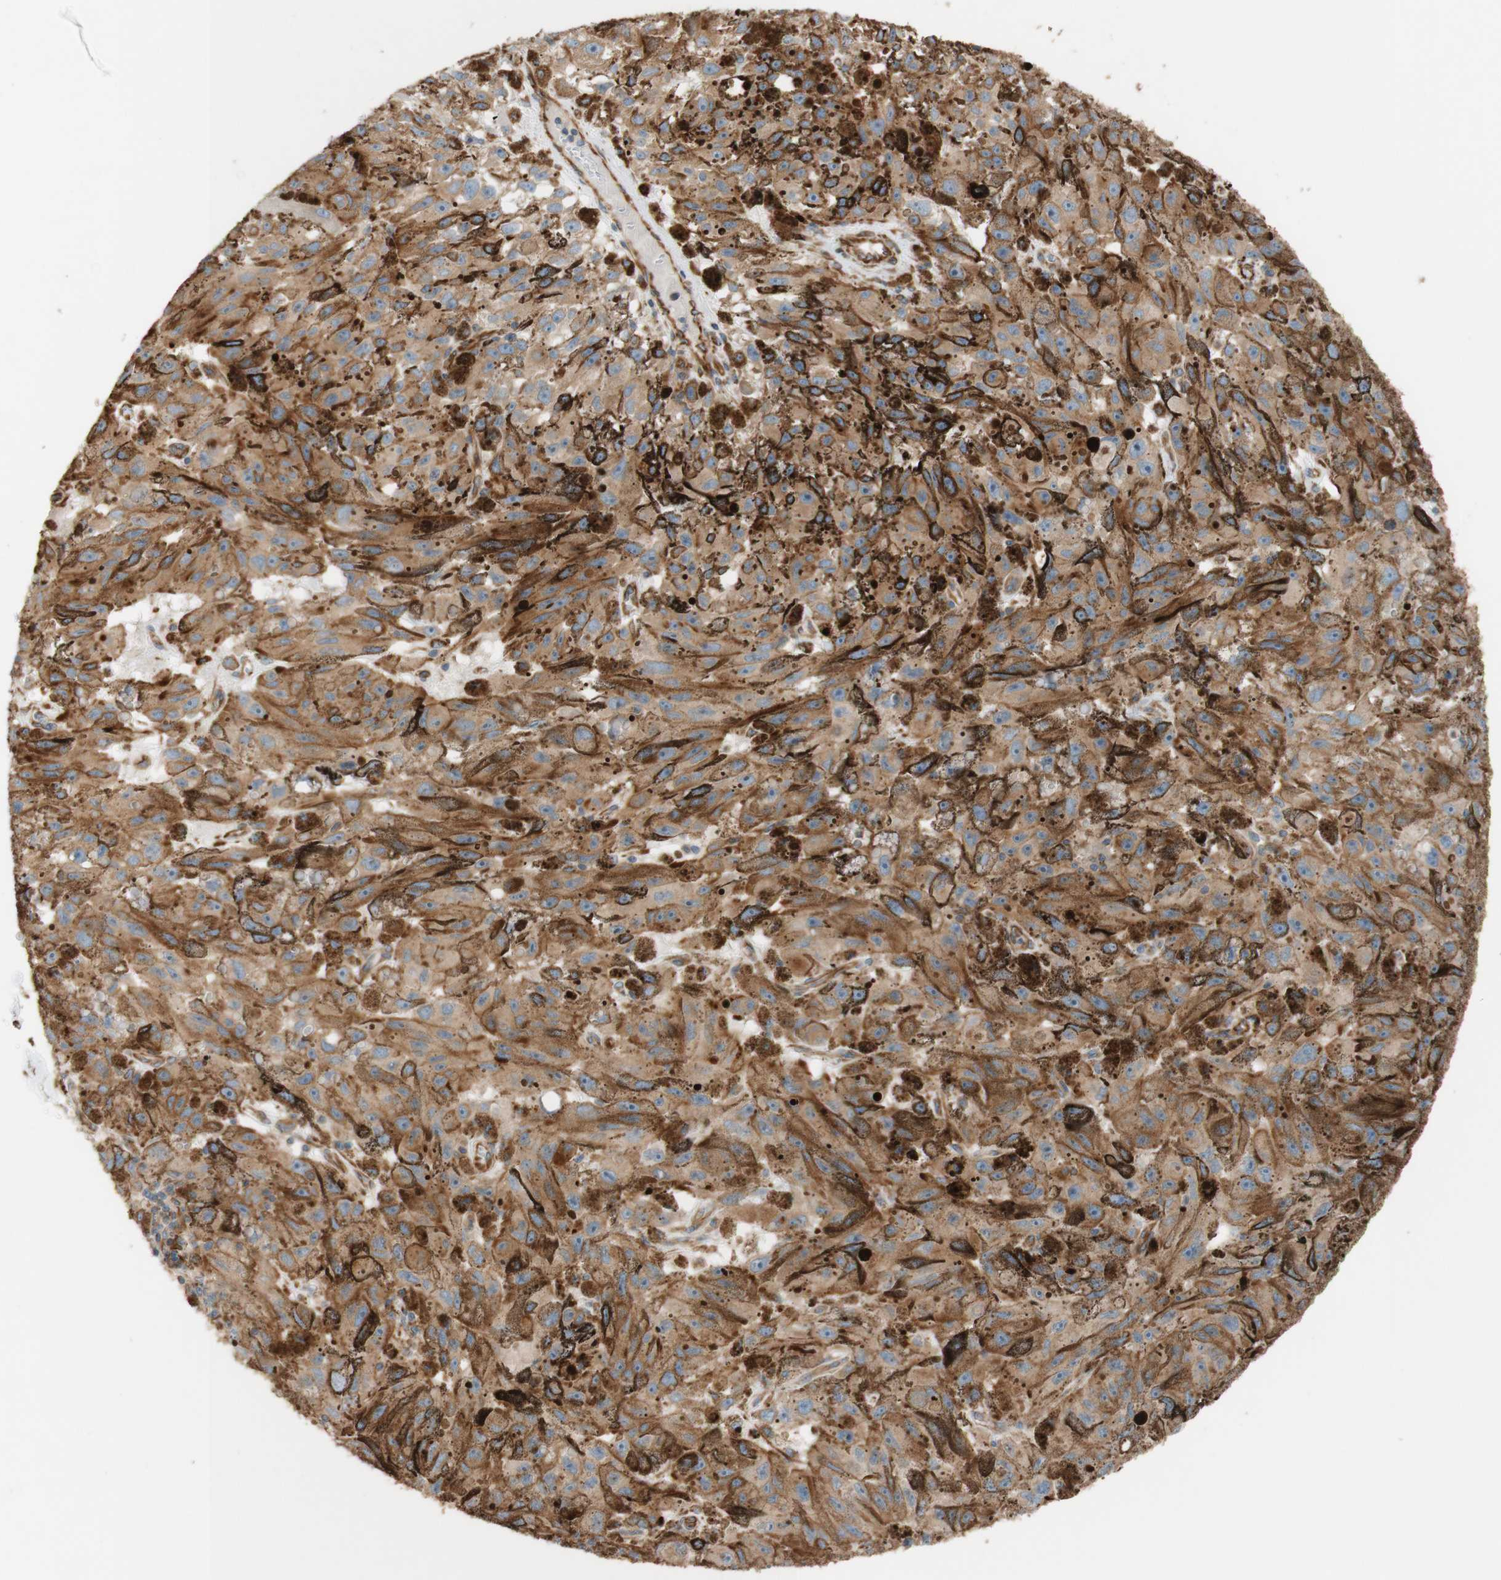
{"staining": {"intensity": "moderate", "quantity": ">75%", "location": "cytoplasmic/membranous,nuclear"}, "tissue": "melanoma", "cell_type": "Tumor cells", "image_type": "cancer", "snomed": [{"axis": "morphology", "description": "Malignant melanoma, NOS"}, {"axis": "topography", "description": "Skin"}], "caption": "IHC micrograph of melanoma stained for a protein (brown), which exhibits medium levels of moderate cytoplasmic/membranous and nuclear positivity in about >75% of tumor cells.", "gene": "C1orf43", "patient": {"sex": "female", "age": 104}}